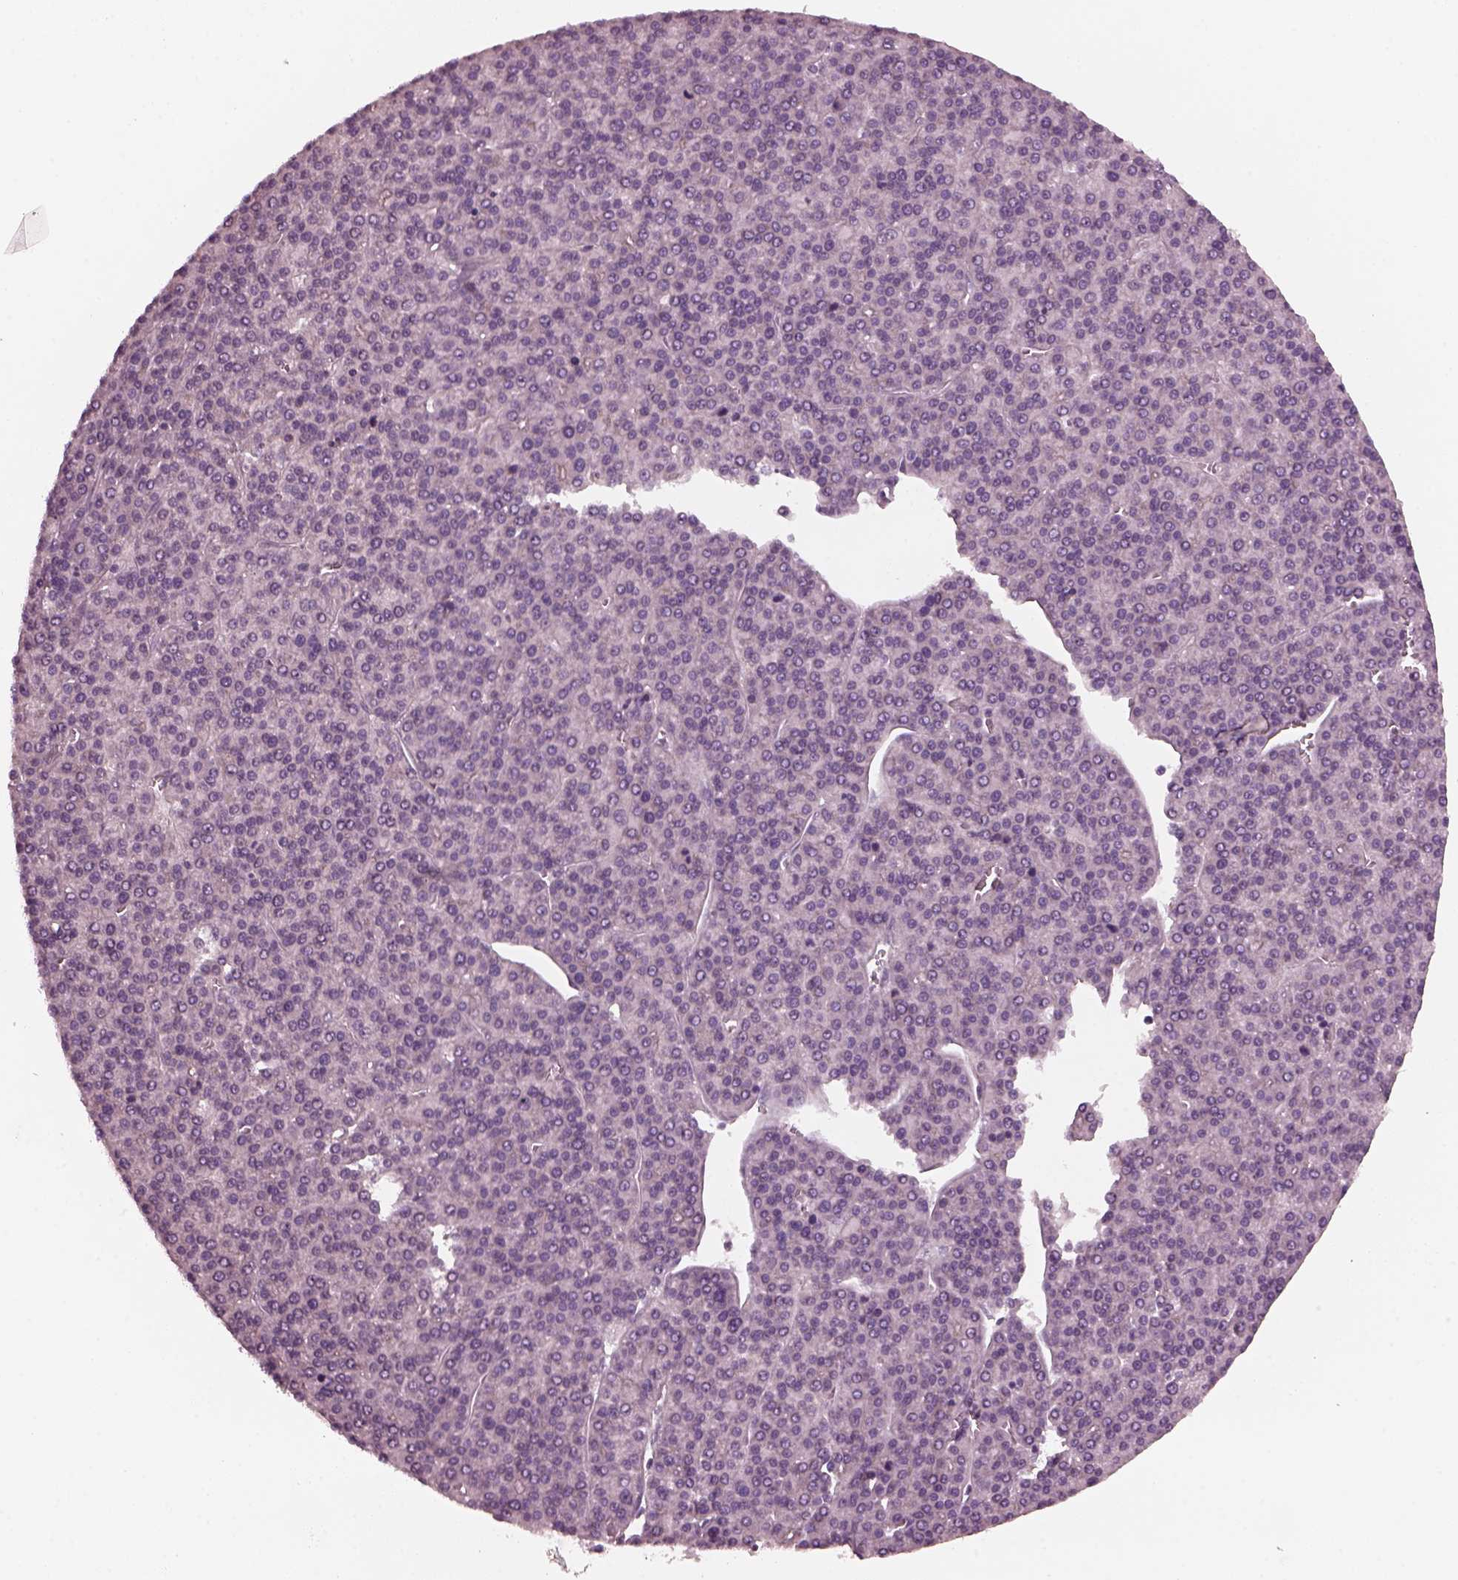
{"staining": {"intensity": "negative", "quantity": "none", "location": "none"}, "tissue": "liver cancer", "cell_type": "Tumor cells", "image_type": "cancer", "snomed": [{"axis": "morphology", "description": "Carcinoma, Hepatocellular, NOS"}, {"axis": "topography", "description": "Liver"}], "caption": "The micrograph exhibits no significant staining in tumor cells of liver cancer (hepatocellular carcinoma). (Brightfield microscopy of DAB immunohistochemistry at high magnification).", "gene": "TUBG1", "patient": {"sex": "female", "age": 58}}